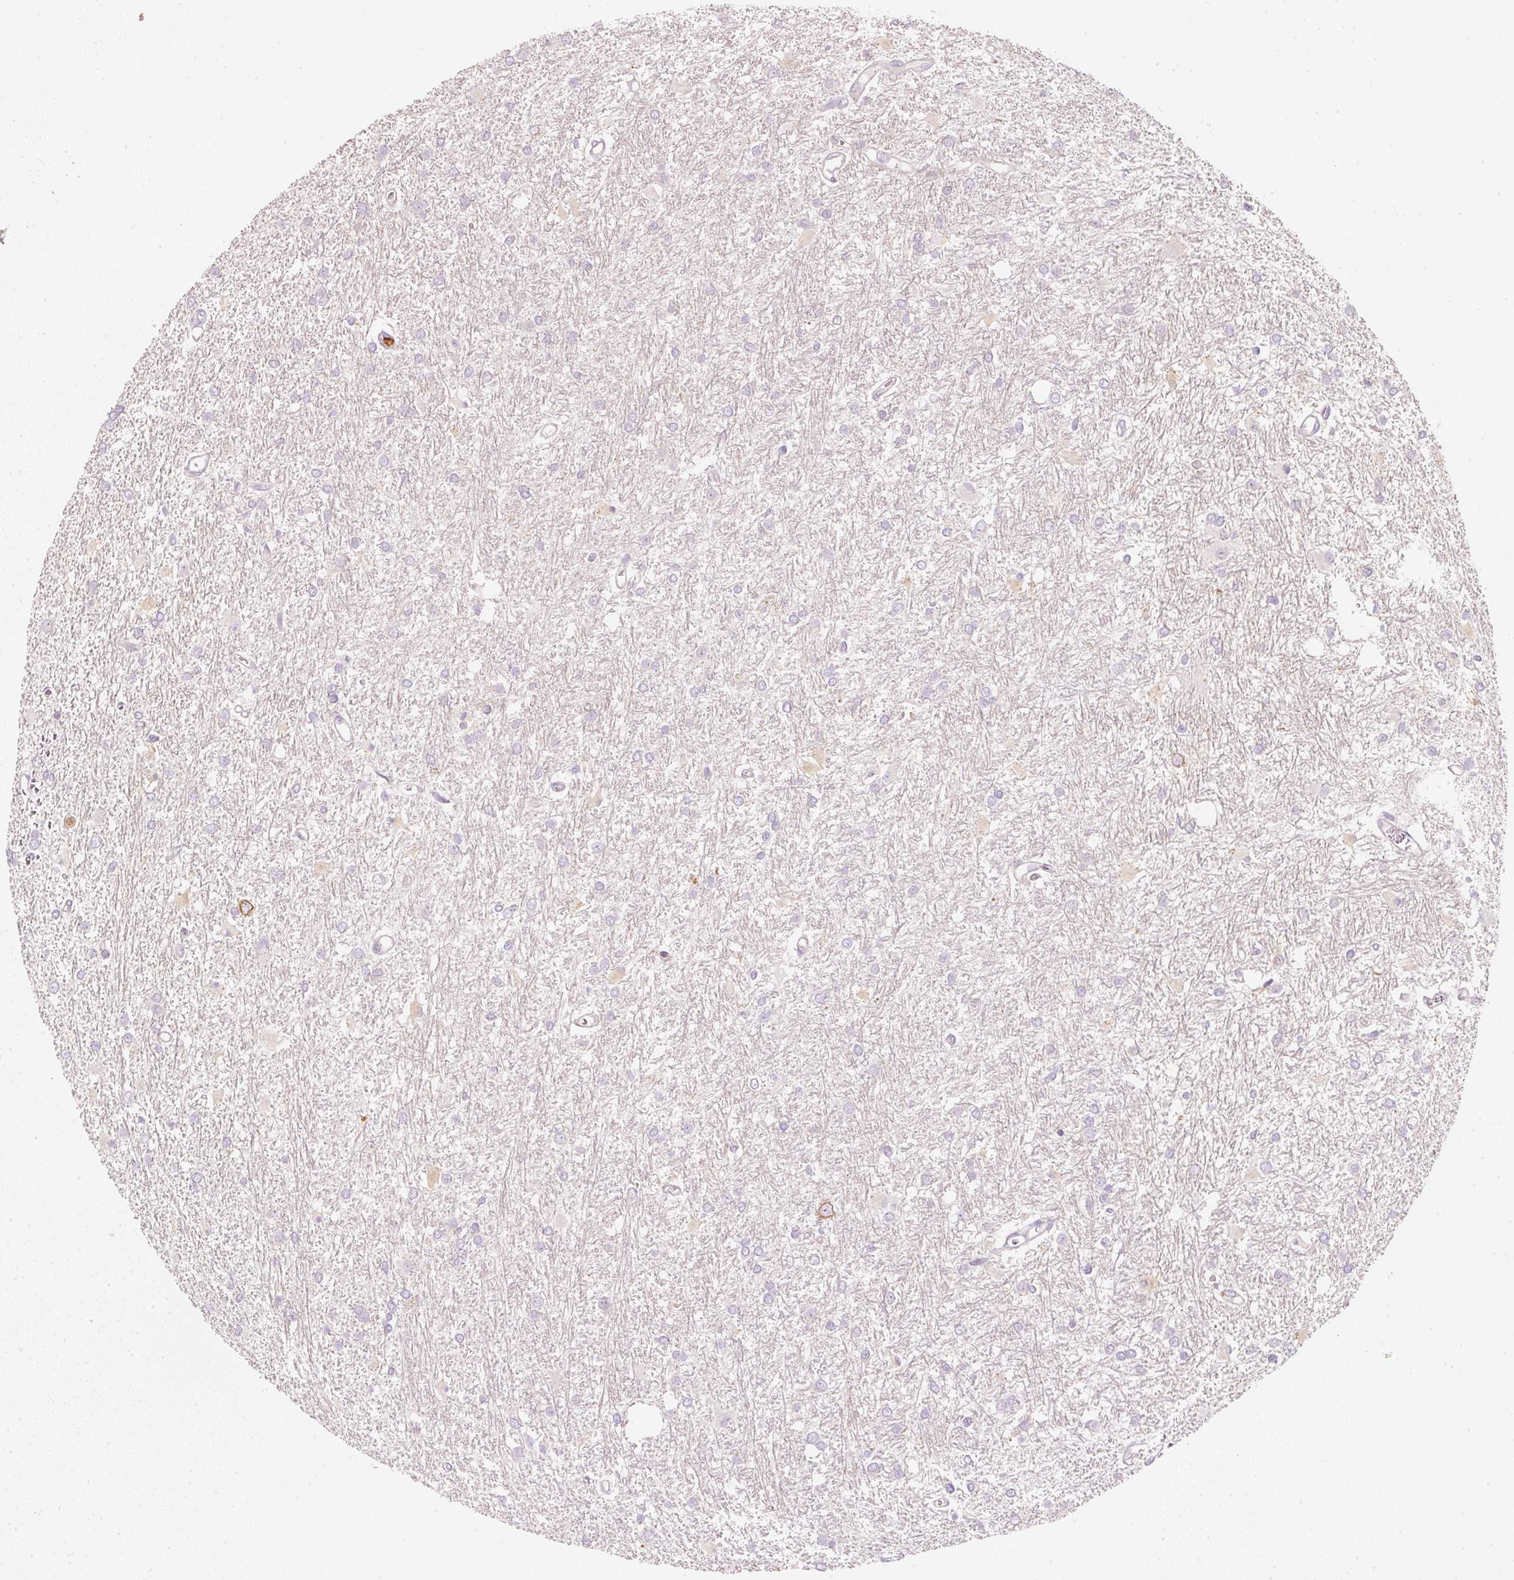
{"staining": {"intensity": "negative", "quantity": "none", "location": "none"}, "tissue": "glioma", "cell_type": "Tumor cells", "image_type": "cancer", "snomed": [{"axis": "morphology", "description": "Glioma, malignant, High grade"}, {"axis": "topography", "description": "Brain"}], "caption": "The photomicrograph demonstrates no staining of tumor cells in glioma.", "gene": "CTTNBP2", "patient": {"sex": "female", "age": 50}}